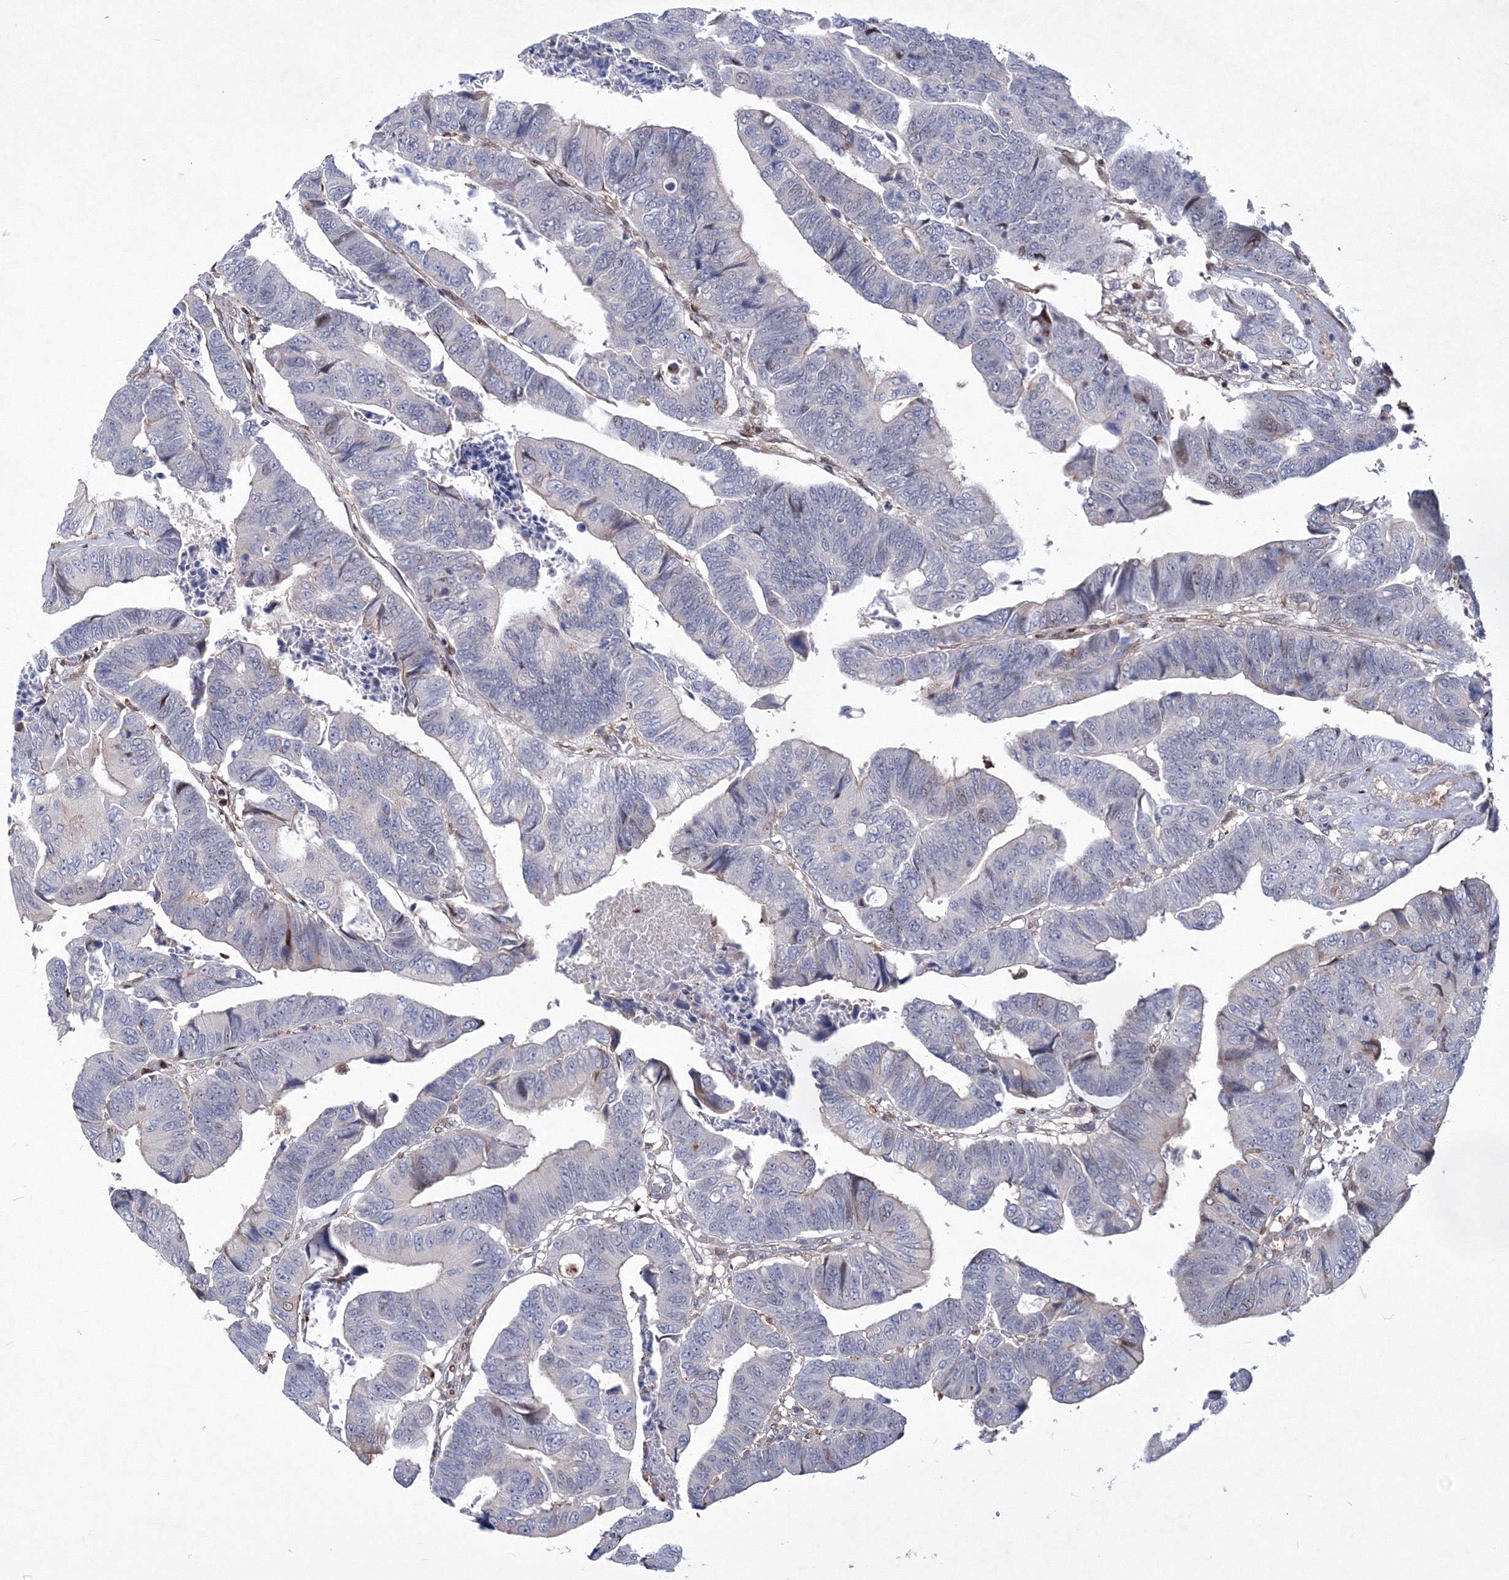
{"staining": {"intensity": "negative", "quantity": "none", "location": "none"}, "tissue": "colorectal cancer", "cell_type": "Tumor cells", "image_type": "cancer", "snomed": [{"axis": "morphology", "description": "Adenocarcinoma, NOS"}, {"axis": "topography", "description": "Rectum"}], "caption": "High magnification brightfield microscopy of adenocarcinoma (colorectal) stained with DAB (brown) and counterstained with hematoxylin (blue): tumor cells show no significant staining.", "gene": "RNPEPL1", "patient": {"sex": "female", "age": 65}}